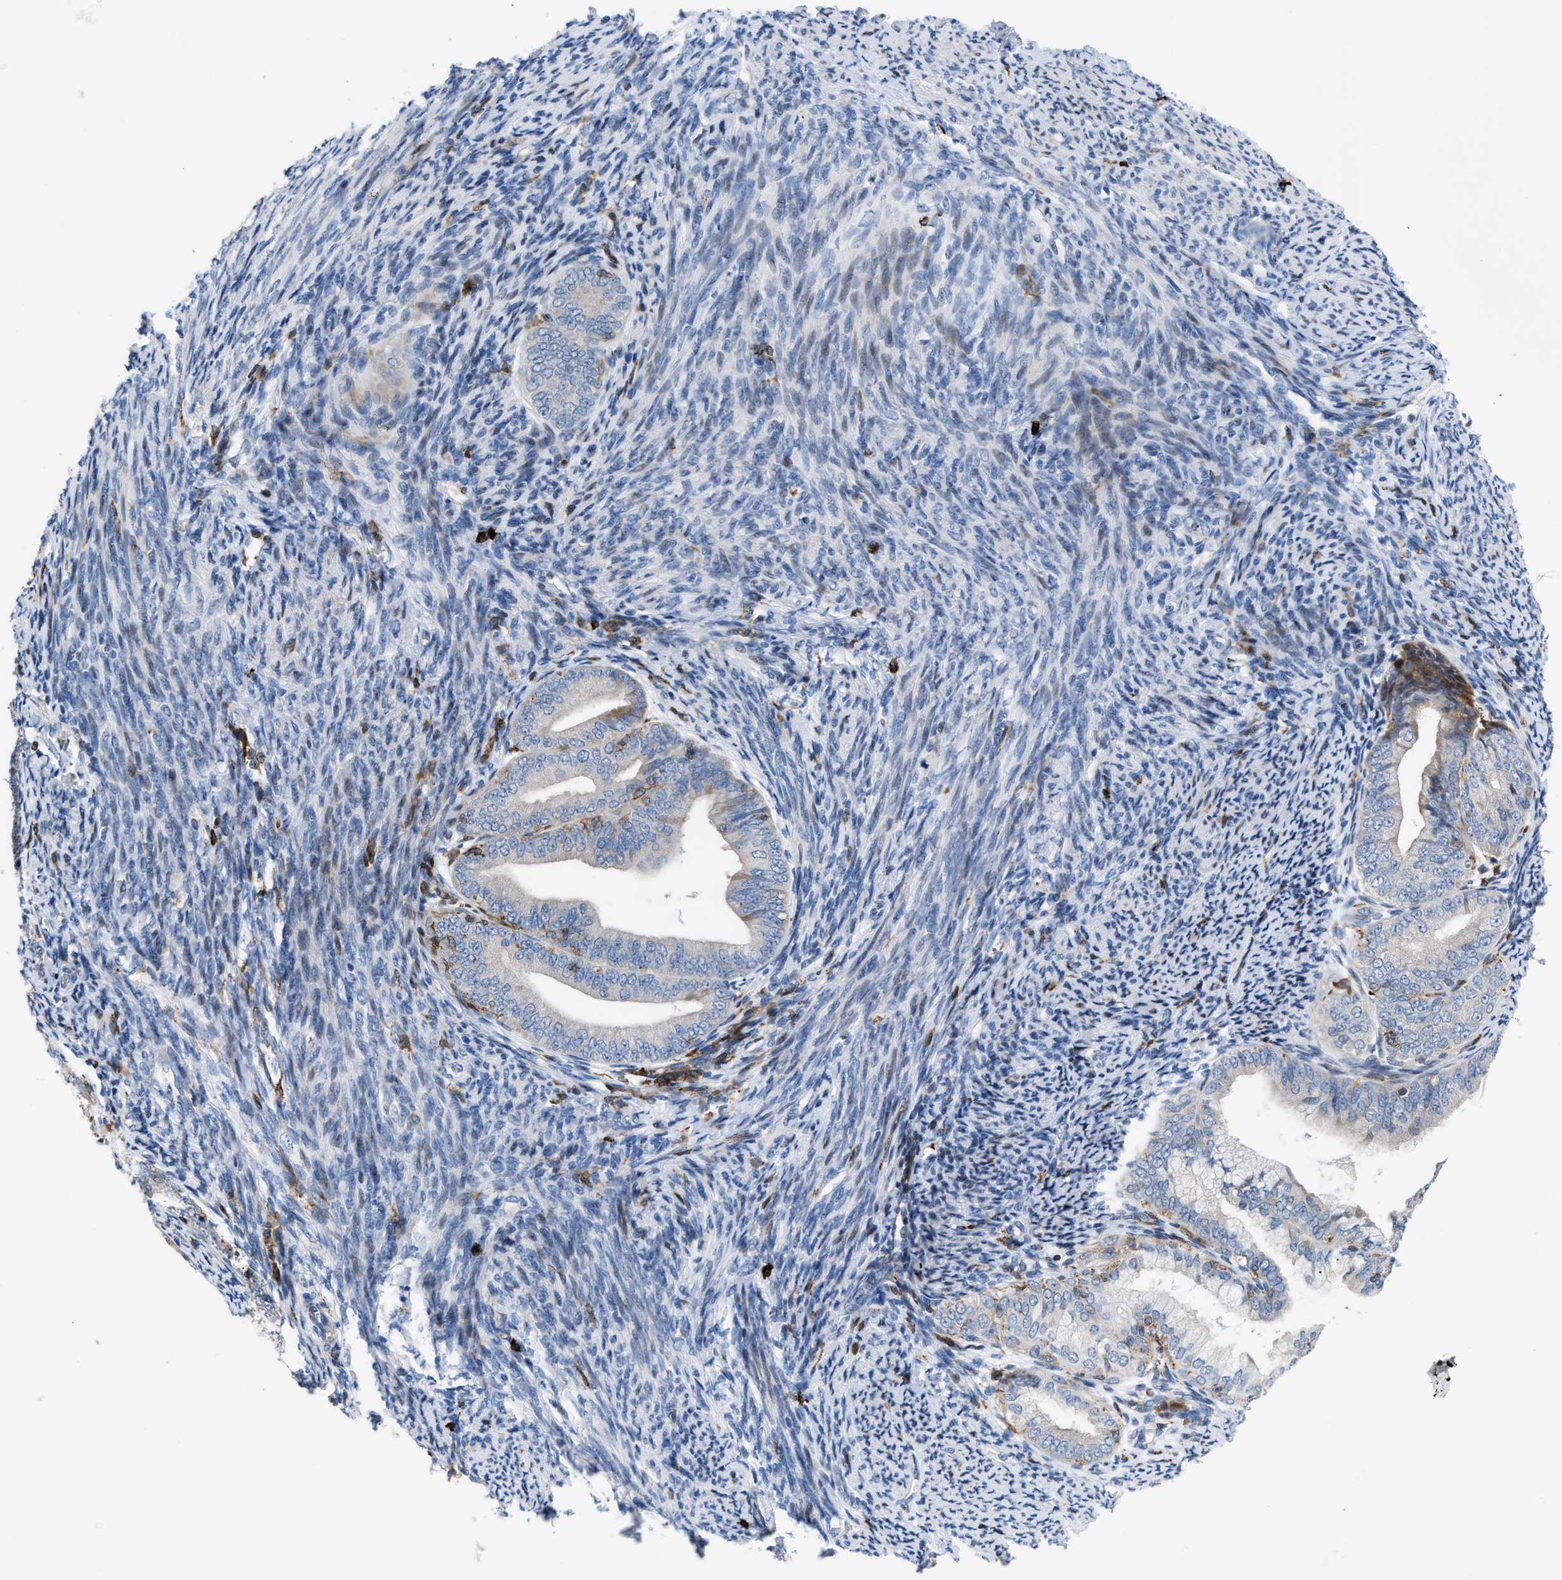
{"staining": {"intensity": "negative", "quantity": "none", "location": "none"}, "tissue": "endometrial cancer", "cell_type": "Tumor cells", "image_type": "cancer", "snomed": [{"axis": "morphology", "description": "Adenocarcinoma, NOS"}, {"axis": "topography", "description": "Endometrium"}], "caption": "Immunohistochemistry of endometrial cancer (adenocarcinoma) demonstrates no staining in tumor cells. (Stains: DAB (3,3'-diaminobenzidine) immunohistochemistry (IHC) with hematoxylin counter stain, Microscopy: brightfield microscopy at high magnification).", "gene": "ATP9A", "patient": {"sex": "female", "age": 63}}